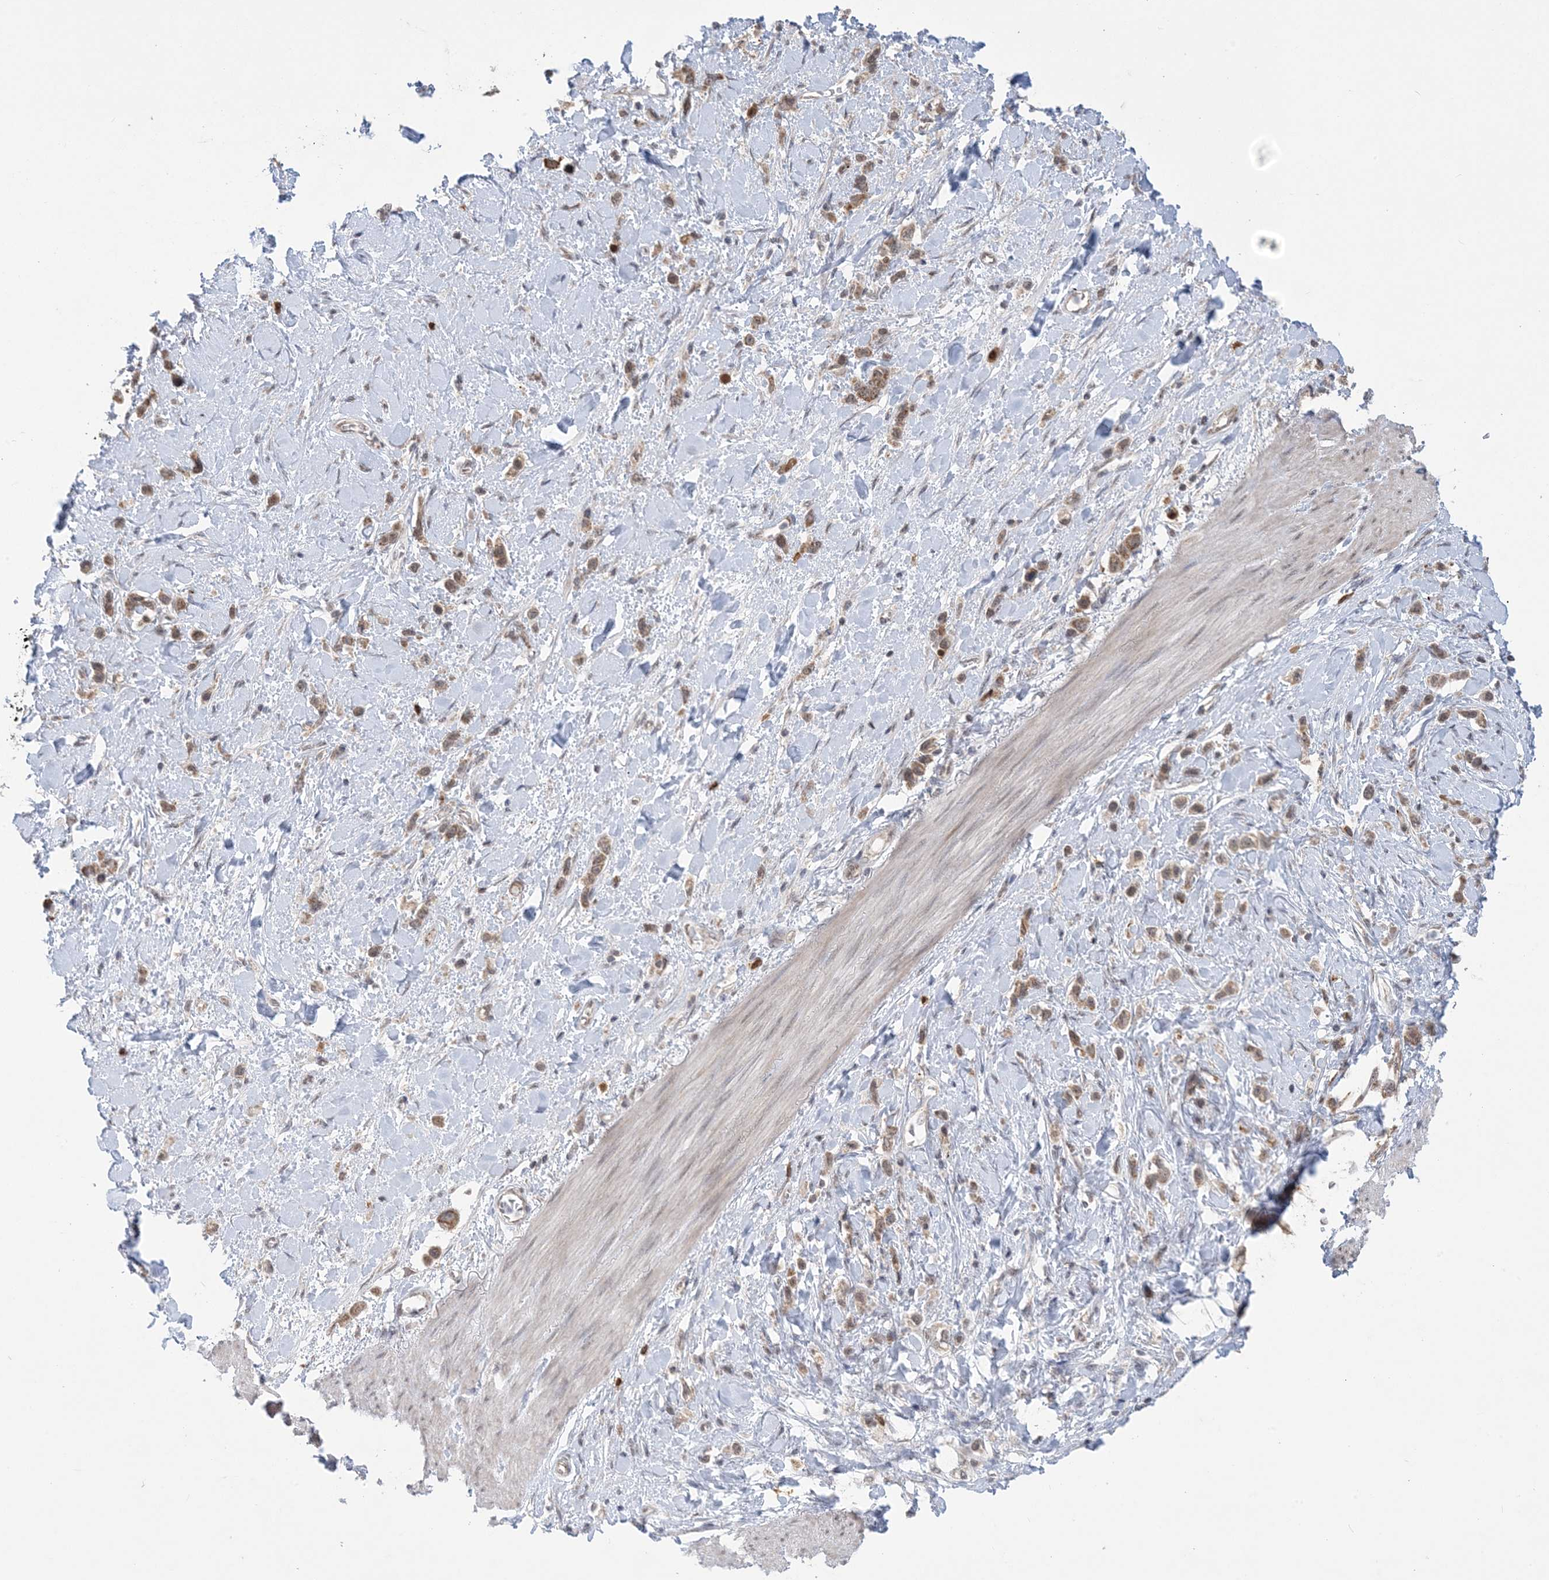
{"staining": {"intensity": "moderate", "quantity": ">75%", "location": "cytoplasmic/membranous"}, "tissue": "stomach cancer", "cell_type": "Tumor cells", "image_type": "cancer", "snomed": [{"axis": "morphology", "description": "Normal tissue, NOS"}, {"axis": "morphology", "description": "Adenocarcinoma, NOS"}, {"axis": "topography", "description": "Stomach, upper"}, {"axis": "topography", "description": "Stomach"}], "caption": "This histopathology image demonstrates immunohistochemistry staining of human stomach cancer (adenocarcinoma), with medium moderate cytoplasmic/membranous expression in approximately >75% of tumor cells.", "gene": "TRMT10C", "patient": {"sex": "female", "age": 65}}